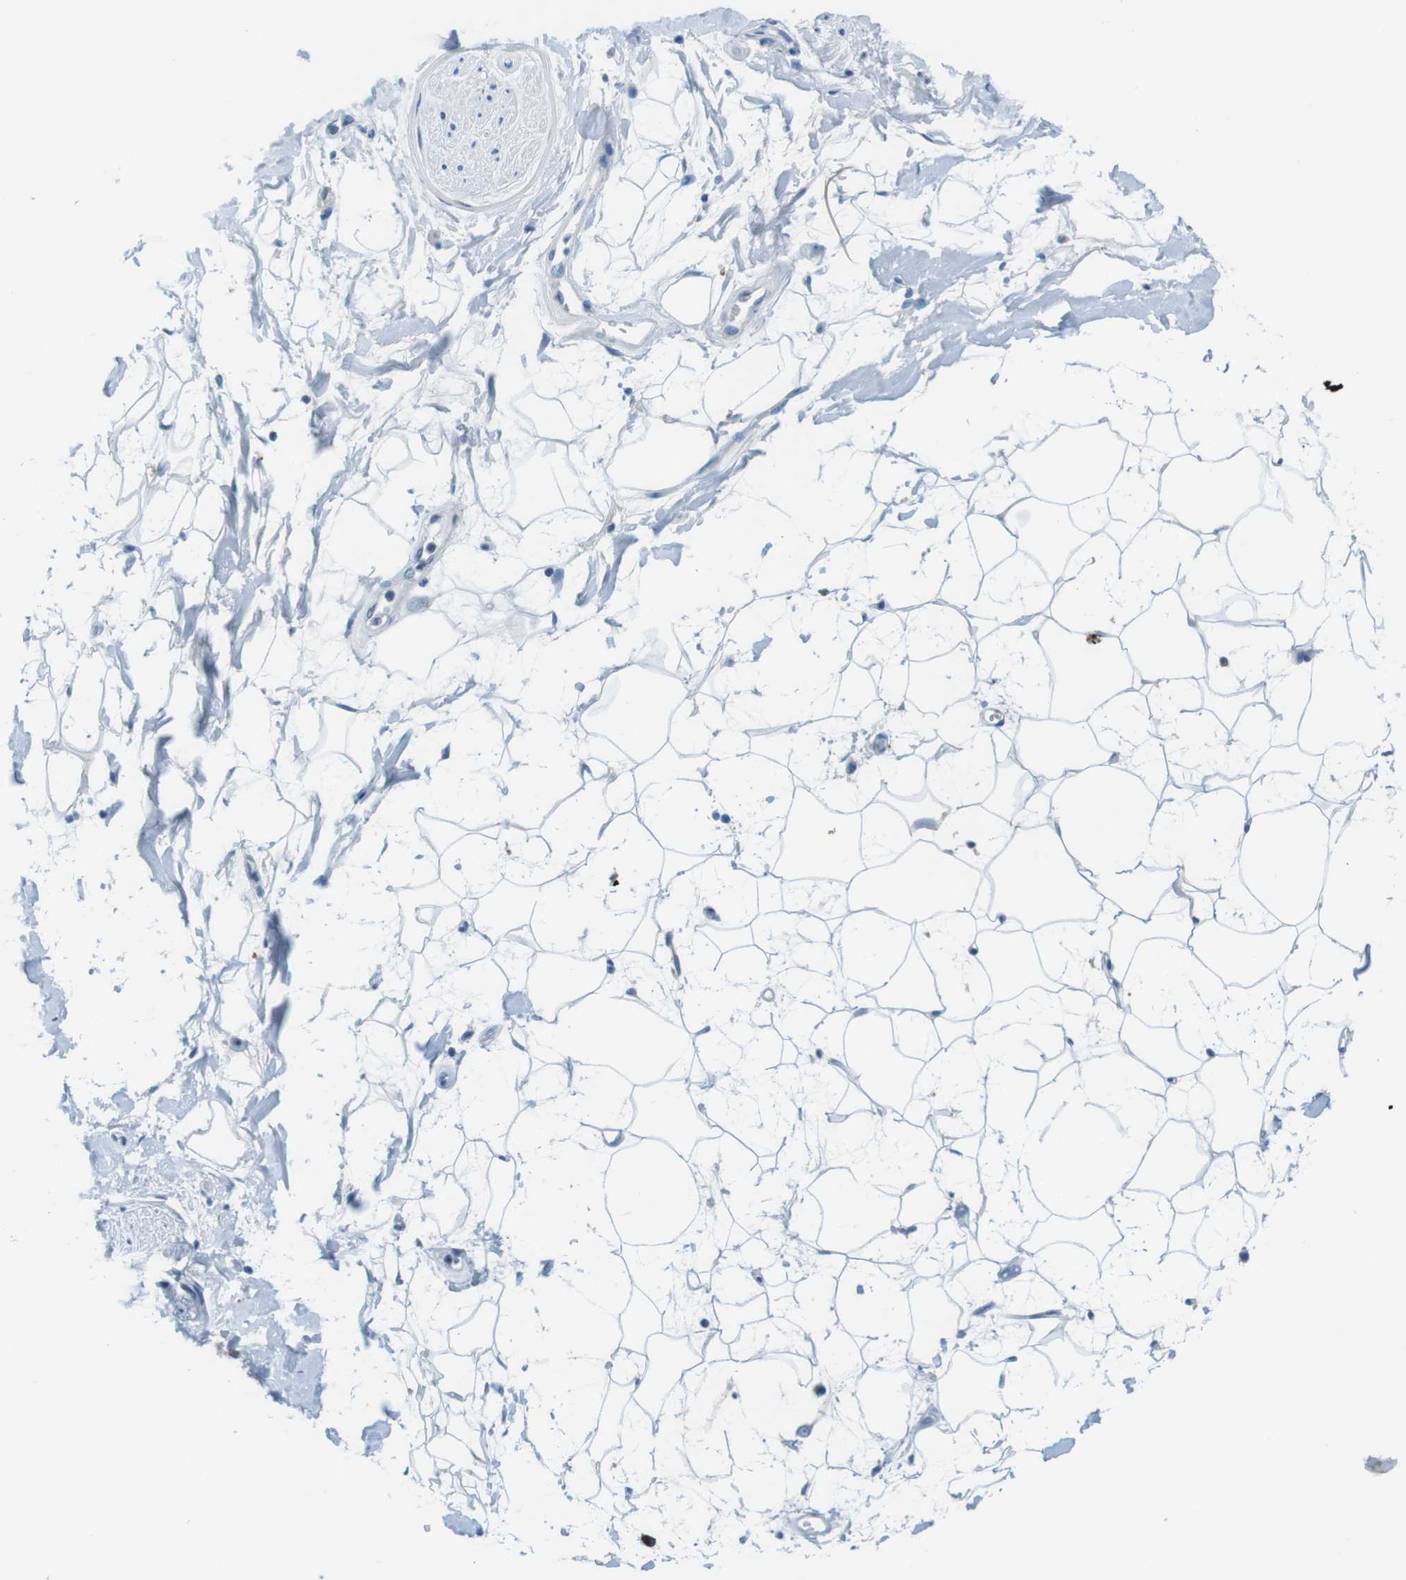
{"staining": {"intensity": "negative", "quantity": "none", "location": "none"}, "tissue": "adipose tissue", "cell_type": "Adipocytes", "image_type": "normal", "snomed": [{"axis": "morphology", "description": "Normal tissue, NOS"}, {"axis": "topography", "description": "Soft tissue"}], "caption": "High power microscopy image of an IHC micrograph of unremarkable adipose tissue, revealing no significant expression in adipocytes. (Brightfield microscopy of DAB immunohistochemistry at high magnification).", "gene": "SLC35A3", "patient": {"sex": "male", "age": 72}}